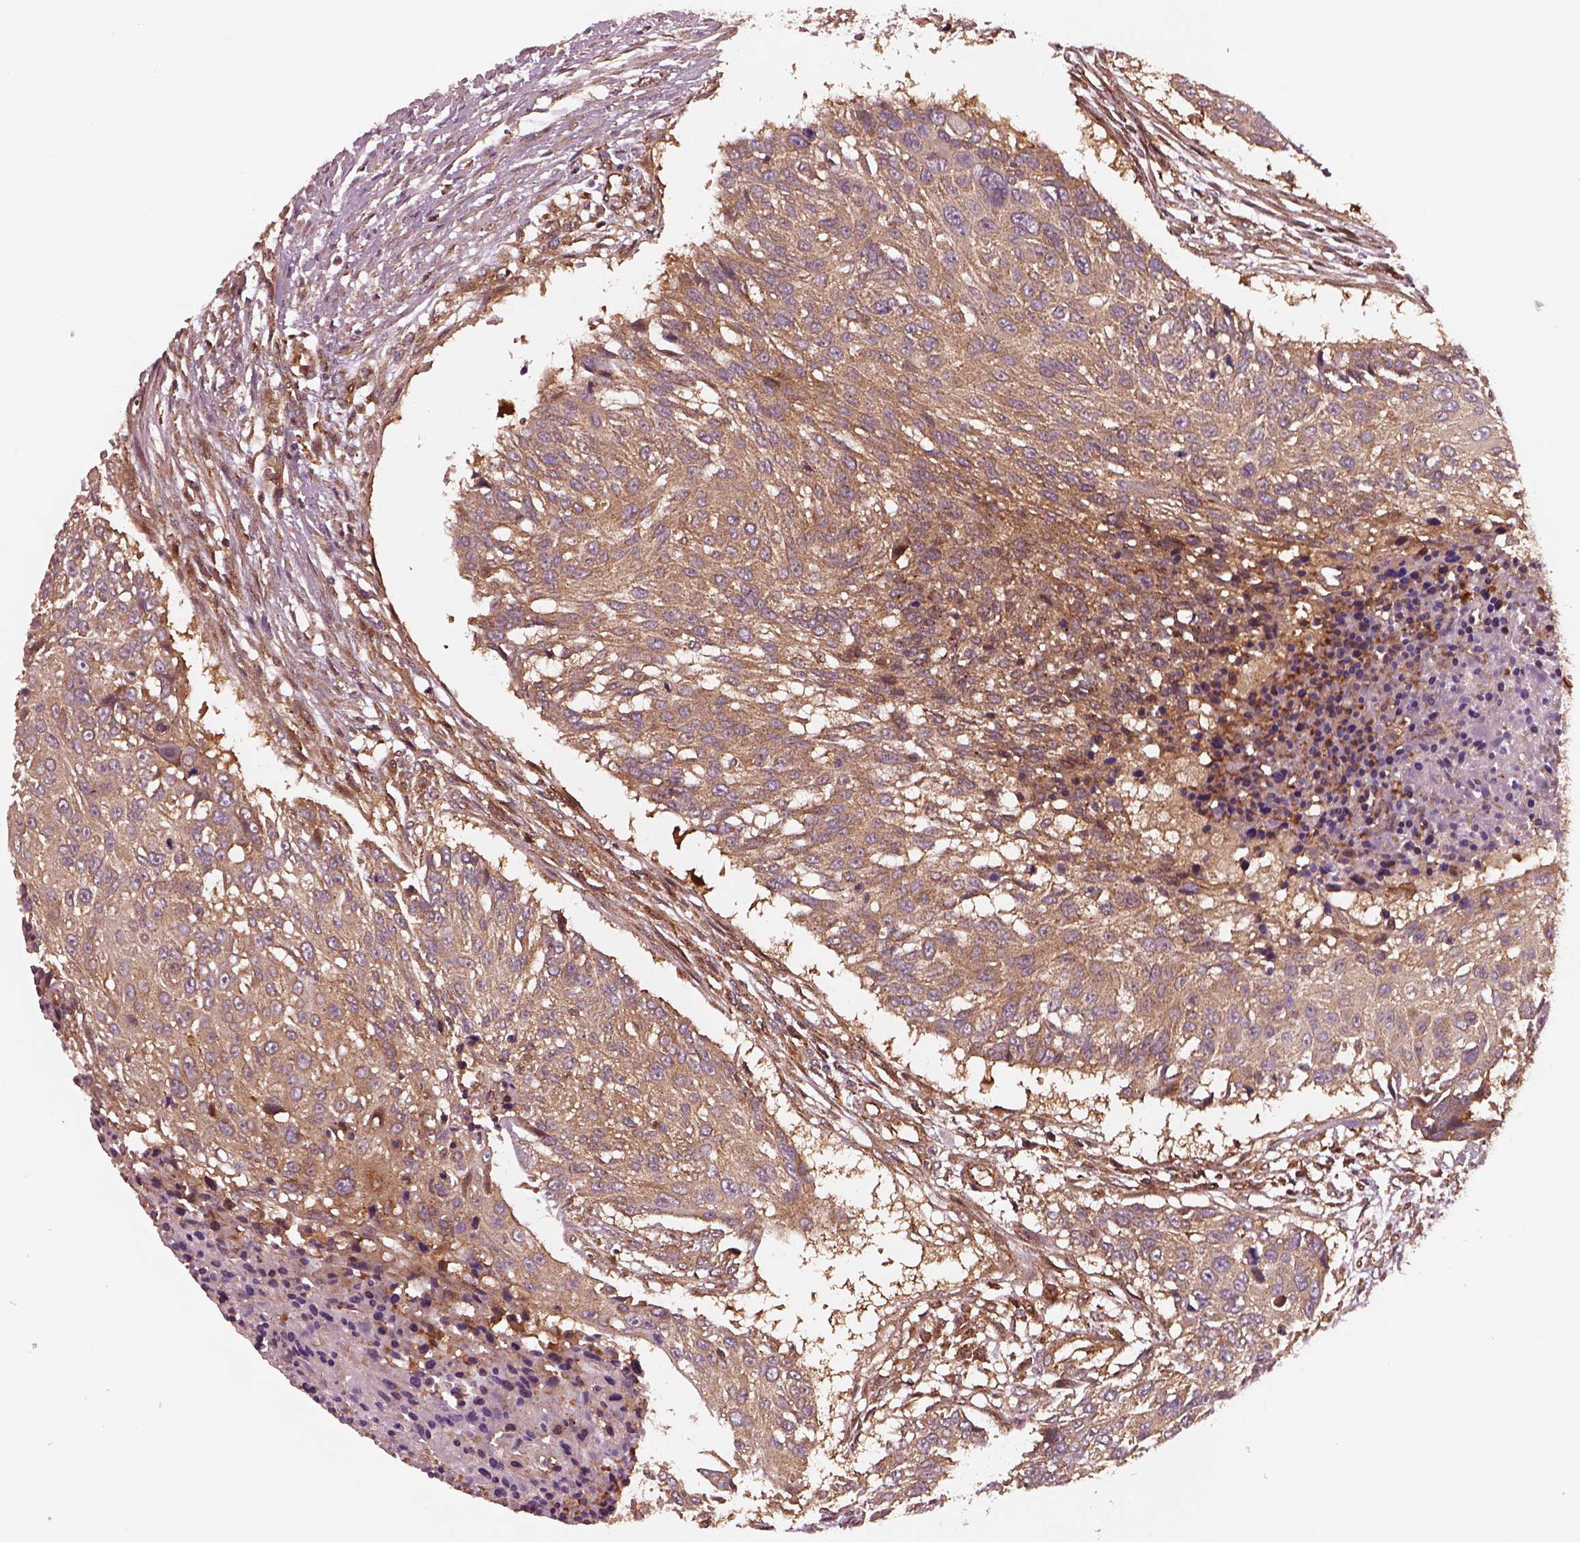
{"staining": {"intensity": "moderate", "quantity": "25%-75%", "location": "cytoplasmic/membranous"}, "tissue": "urothelial cancer", "cell_type": "Tumor cells", "image_type": "cancer", "snomed": [{"axis": "morphology", "description": "Urothelial carcinoma, NOS"}, {"axis": "topography", "description": "Urinary bladder"}], "caption": "Immunohistochemistry image of urothelial cancer stained for a protein (brown), which demonstrates medium levels of moderate cytoplasmic/membranous expression in approximately 25%-75% of tumor cells.", "gene": "WASHC2A", "patient": {"sex": "male", "age": 55}}